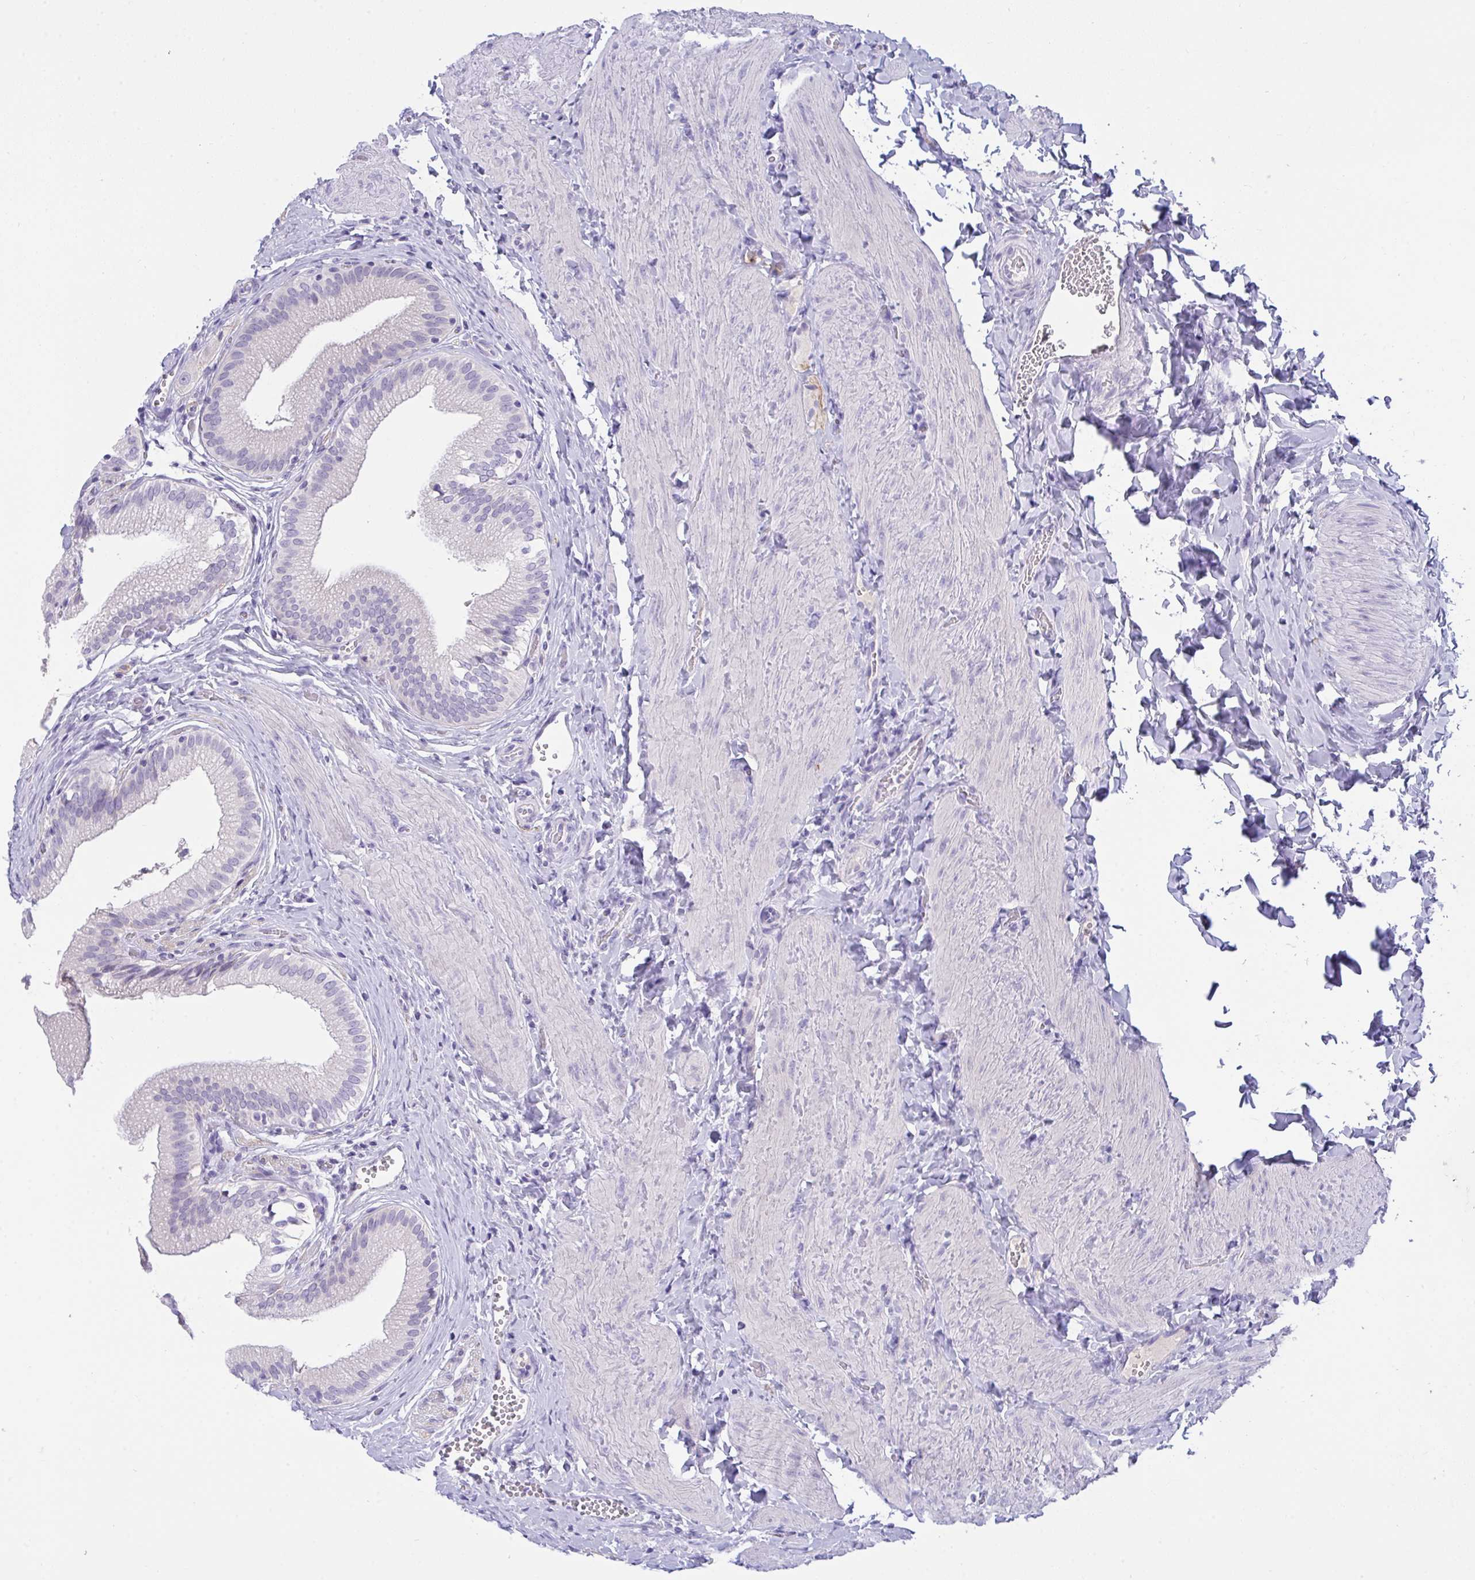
{"staining": {"intensity": "negative", "quantity": "none", "location": "none"}, "tissue": "gallbladder", "cell_type": "Glandular cells", "image_type": "normal", "snomed": [{"axis": "morphology", "description": "Normal tissue, NOS"}, {"axis": "topography", "description": "Gallbladder"}, {"axis": "topography", "description": "Peripheral nerve tissue"}], "caption": "The image demonstrates no significant positivity in glandular cells of gallbladder. The staining was performed using DAB to visualize the protein expression in brown, while the nuclei were stained in blue with hematoxylin (Magnification: 20x).", "gene": "SEMA6B", "patient": {"sex": "male", "age": 17}}